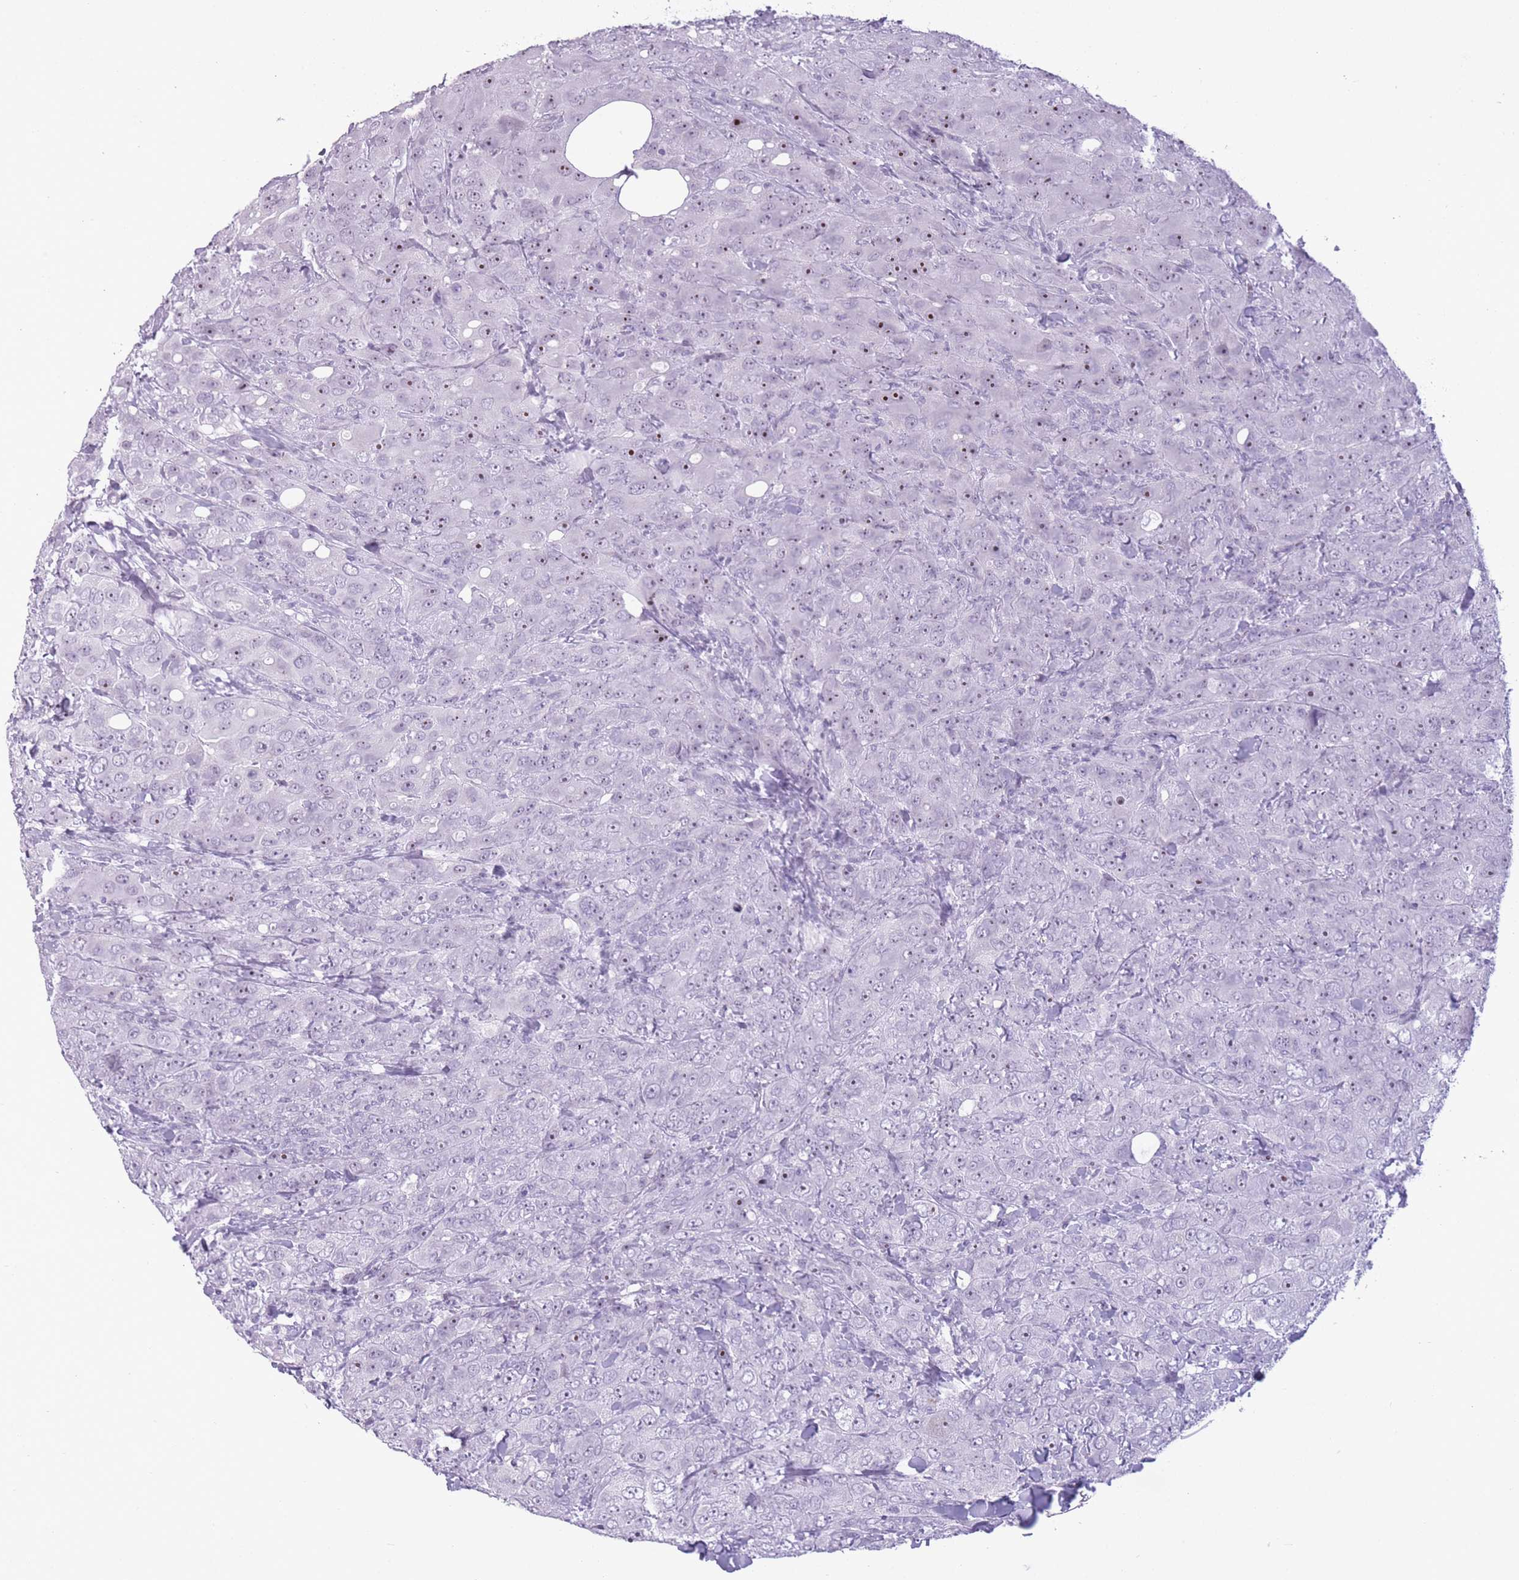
{"staining": {"intensity": "moderate", "quantity": "<25%", "location": "nuclear"}, "tissue": "breast cancer", "cell_type": "Tumor cells", "image_type": "cancer", "snomed": [{"axis": "morphology", "description": "Duct carcinoma"}, {"axis": "topography", "description": "Breast"}], "caption": "DAB immunohistochemical staining of human breast cancer (infiltrating ductal carcinoma) demonstrates moderate nuclear protein positivity in approximately <25% of tumor cells.", "gene": "GOLGA6D", "patient": {"sex": "female", "age": 43}}